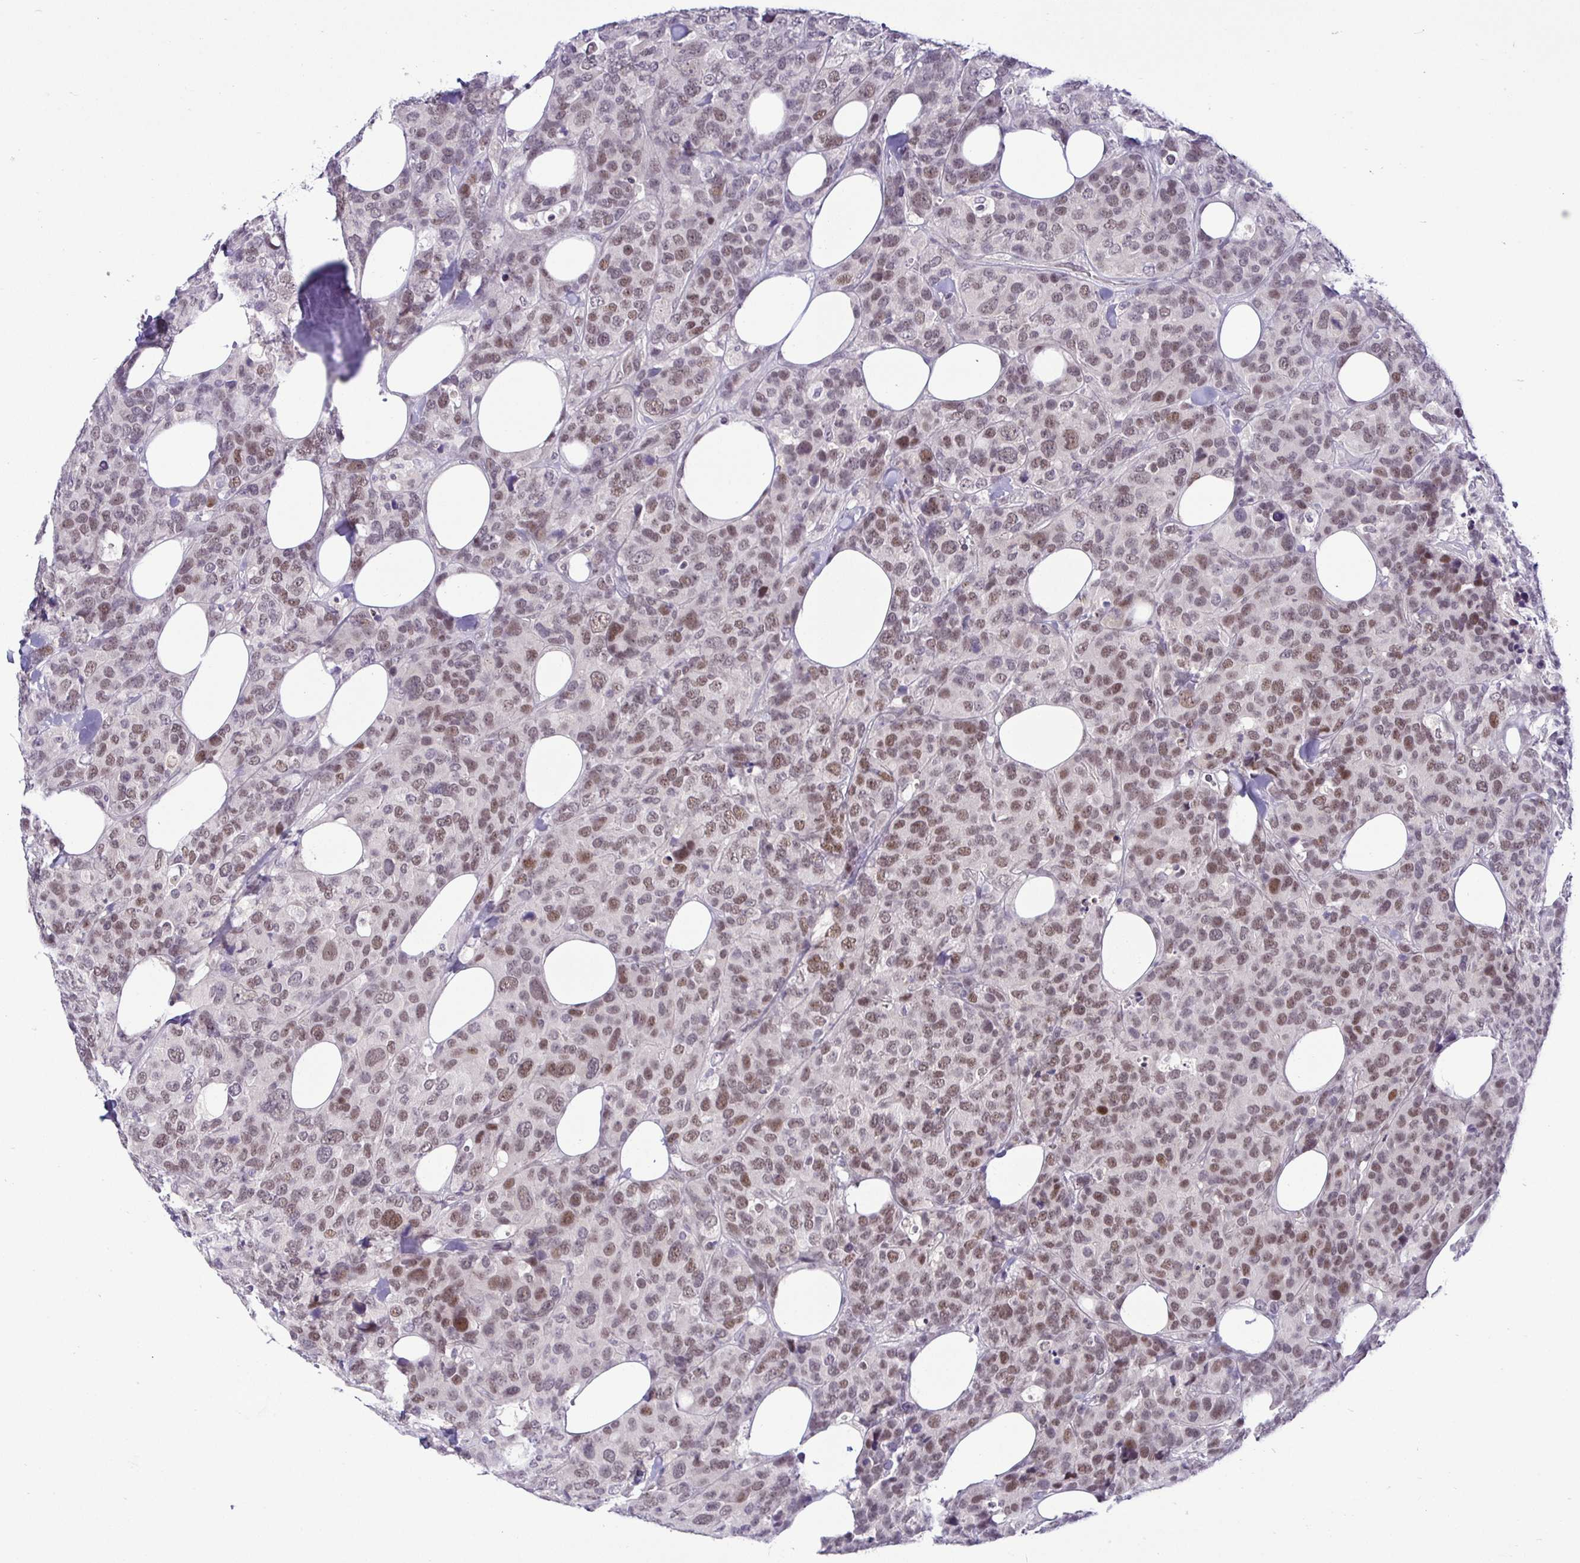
{"staining": {"intensity": "moderate", "quantity": ">75%", "location": "nuclear"}, "tissue": "breast cancer", "cell_type": "Tumor cells", "image_type": "cancer", "snomed": [{"axis": "morphology", "description": "Lobular carcinoma"}, {"axis": "topography", "description": "Breast"}], "caption": "Breast cancer (lobular carcinoma) was stained to show a protein in brown. There is medium levels of moderate nuclear expression in about >75% of tumor cells. The staining was performed using DAB, with brown indicating positive protein expression. Nuclei are stained blue with hematoxylin.", "gene": "NUP188", "patient": {"sex": "female", "age": 59}}